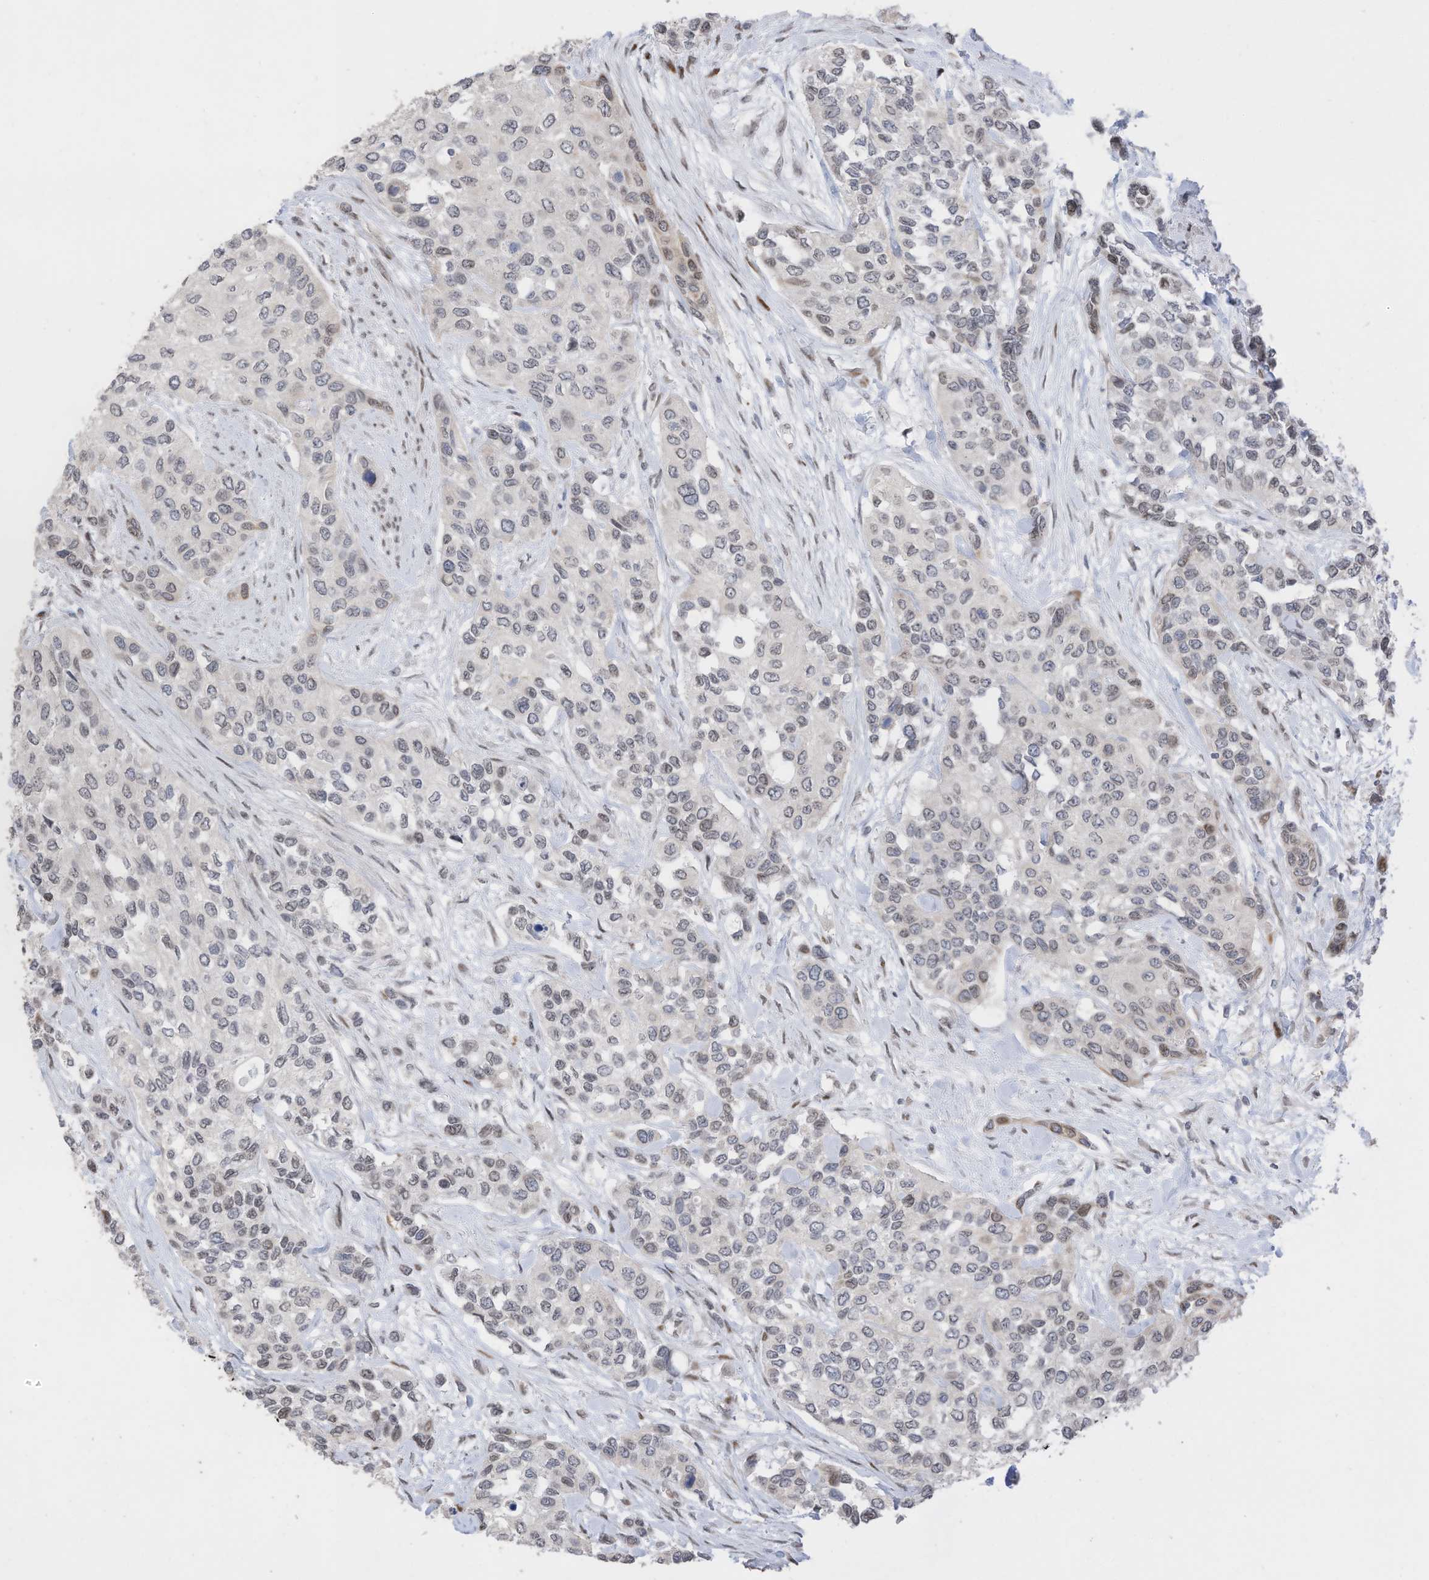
{"staining": {"intensity": "weak", "quantity": "25%-75%", "location": "nuclear"}, "tissue": "urothelial cancer", "cell_type": "Tumor cells", "image_type": "cancer", "snomed": [{"axis": "morphology", "description": "Normal tissue, NOS"}, {"axis": "morphology", "description": "Urothelial carcinoma, High grade"}, {"axis": "topography", "description": "Vascular tissue"}, {"axis": "topography", "description": "Urinary bladder"}], "caption": "Urothelial carcinoma (high-grade) stained with a brown dye shows weak nuclear positive staining in about 25%-75% of tumor cells.", "gene": "RABL3", "patient": {"sex": "female", "age": 56}}